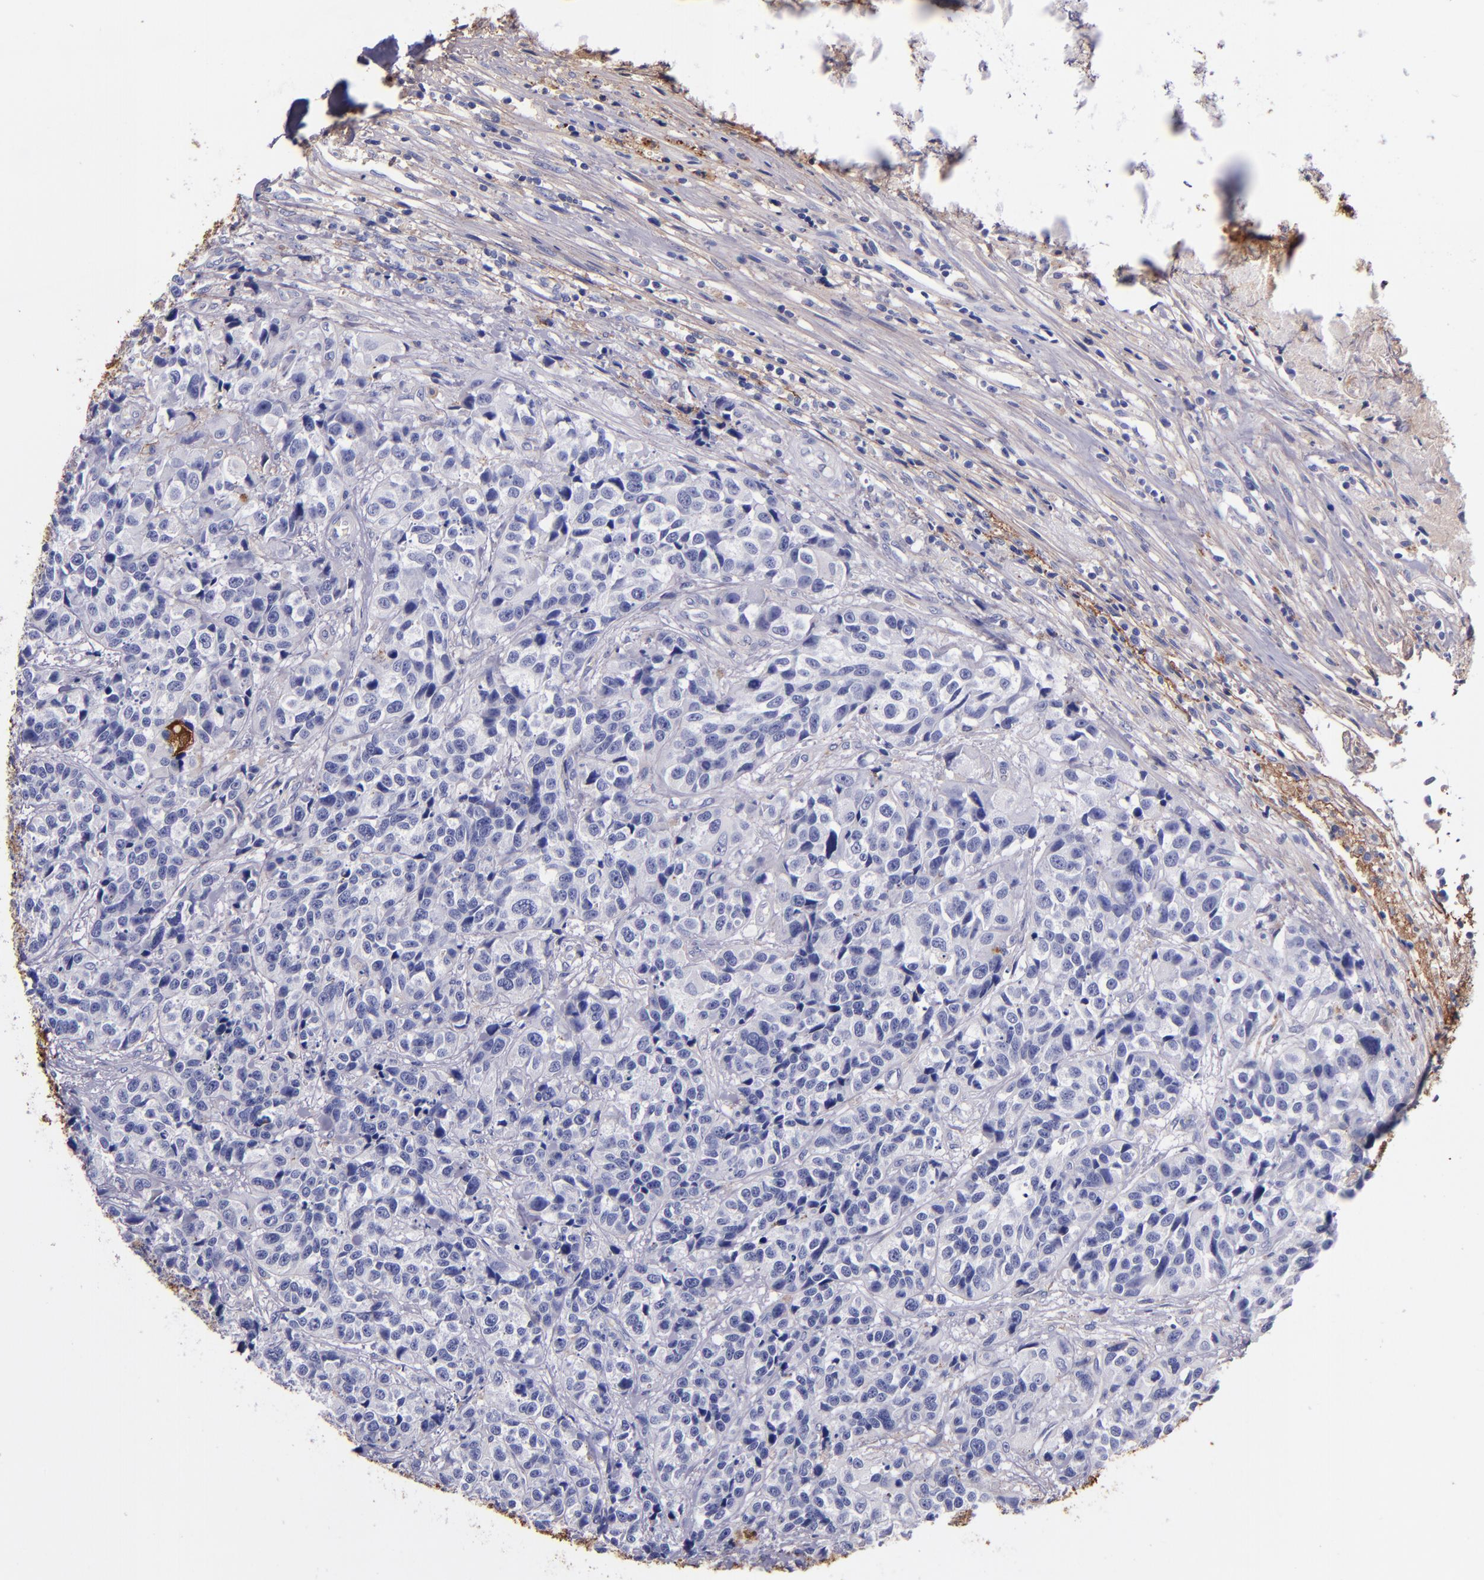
{"staining": {"intensity": "negative", "quantity": "none", "location": "none"}, "tissue": "urothelial cancer", "cell_type": "Tumor cells", "image_type": "cancer", "snomed": [{"axis": "morphology", "description": "Urothelial carcinoma, High grade"}, {"axis": "topography", "description": "Urinary bladder"}], "caption": "IHC histopathology image of neoplastic tissue: human urothelial cancer stained with DAB exhibits no significant protein staining in tumor cells. Brightfield microscopy of IHC stained with DAB (3,3'-diaminobenzidine) (brown) and hematoxylin (blue), captured at high magnification.", "gene": "IVL", "patient": {"sex": "female", "age": 81}}